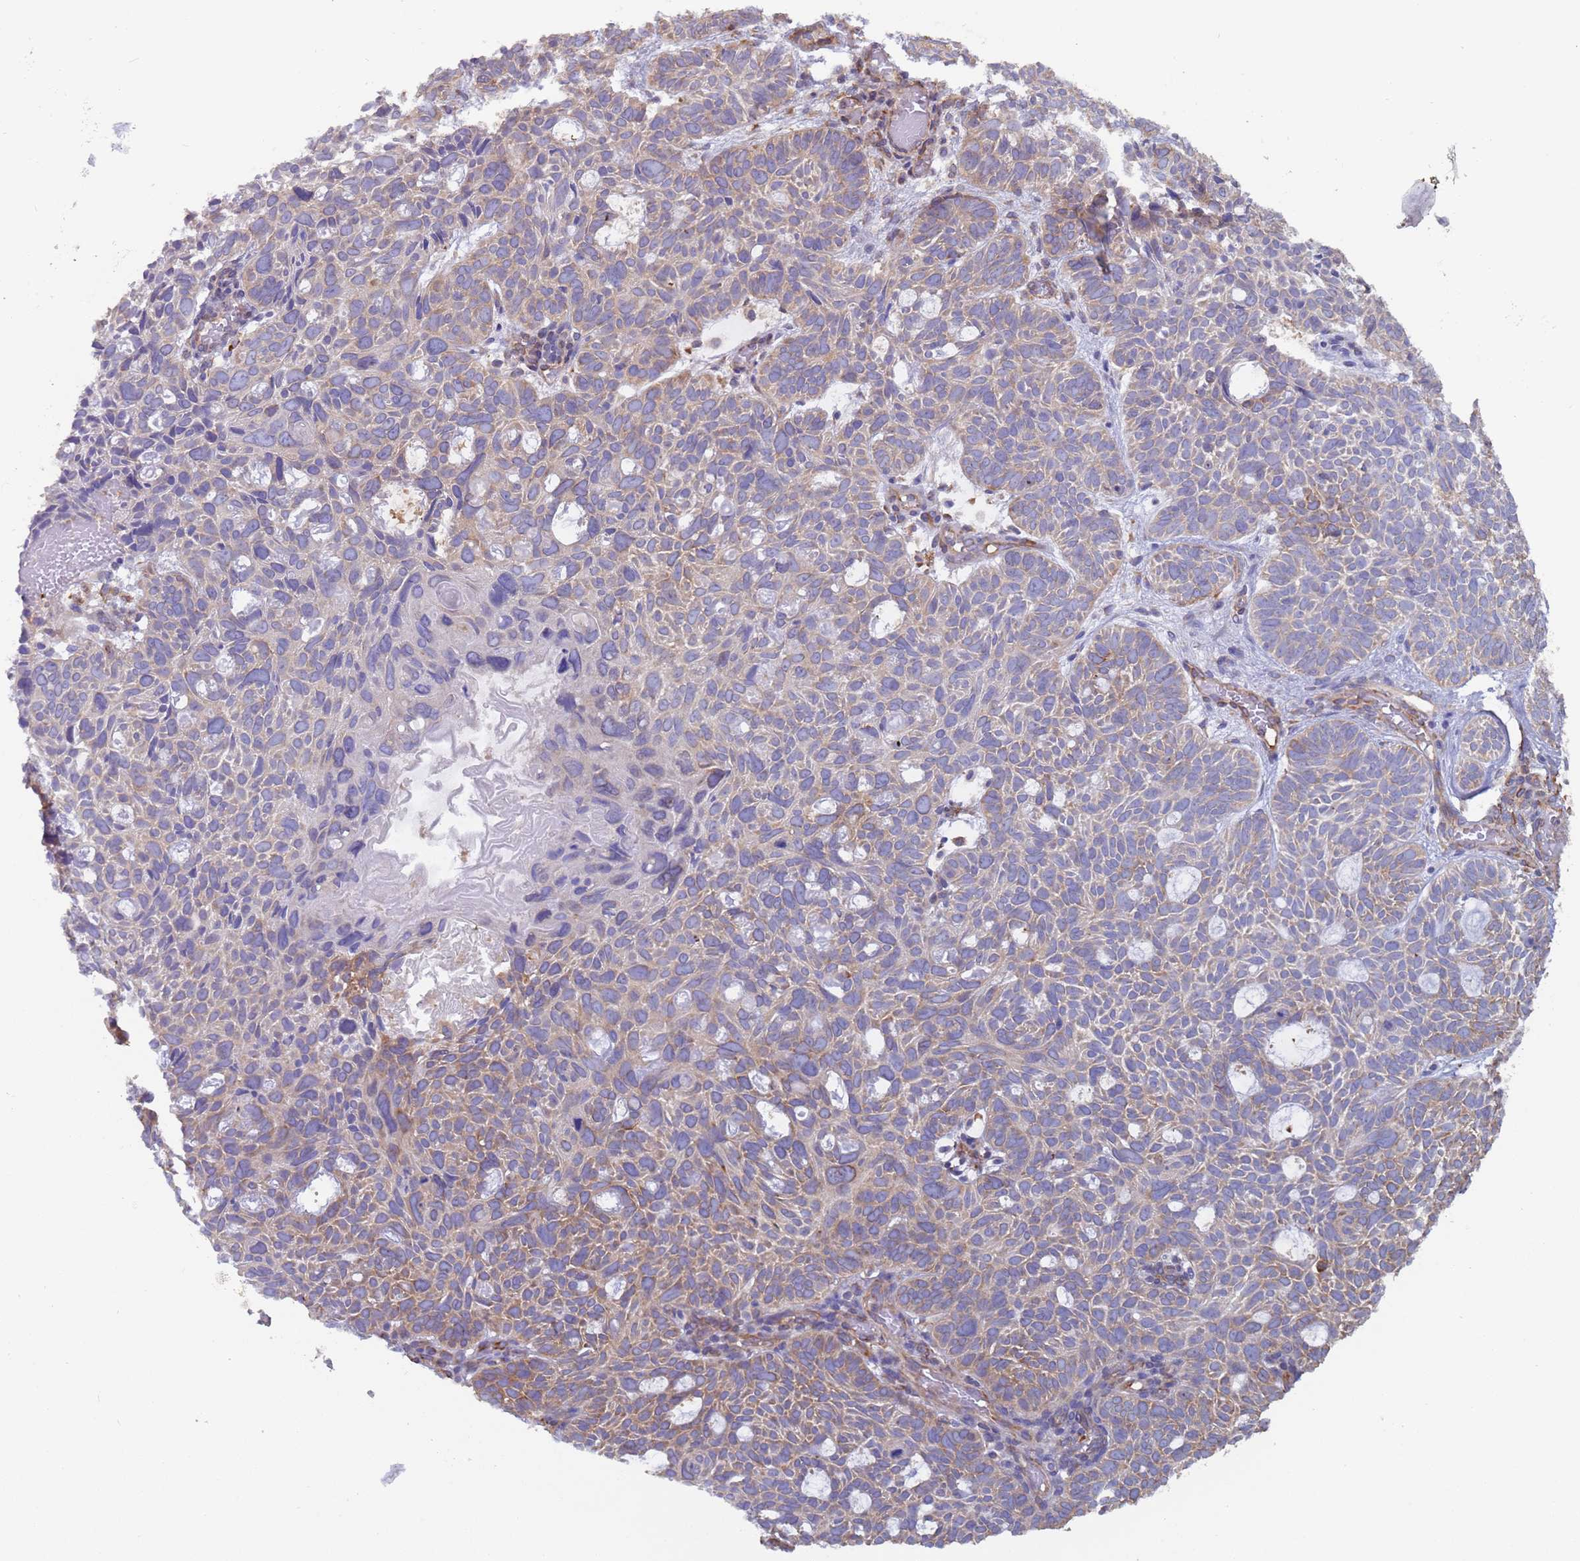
{"staining": {"intensity": "moderate", "quantity": "<25%", "location": "cytoplasmic/membranous"}, "tissue": "skin cancer", "cell_type": "Tumor cells", "image_type": "cancer", "snomed": [{"axis": "morphology", "description": "Basal cell carcinoma"}, {"axis": "topography", "description": "Skin"}], "caption": "Basal cell carcinoma (skin) stained for a protein (brown) demonstrates moderate cytoplasmic/membranous positive positivity in approximately <25% of tumor cells.", "gene": "ZNF844", "patient": {"sex": "male", "age": 69}}